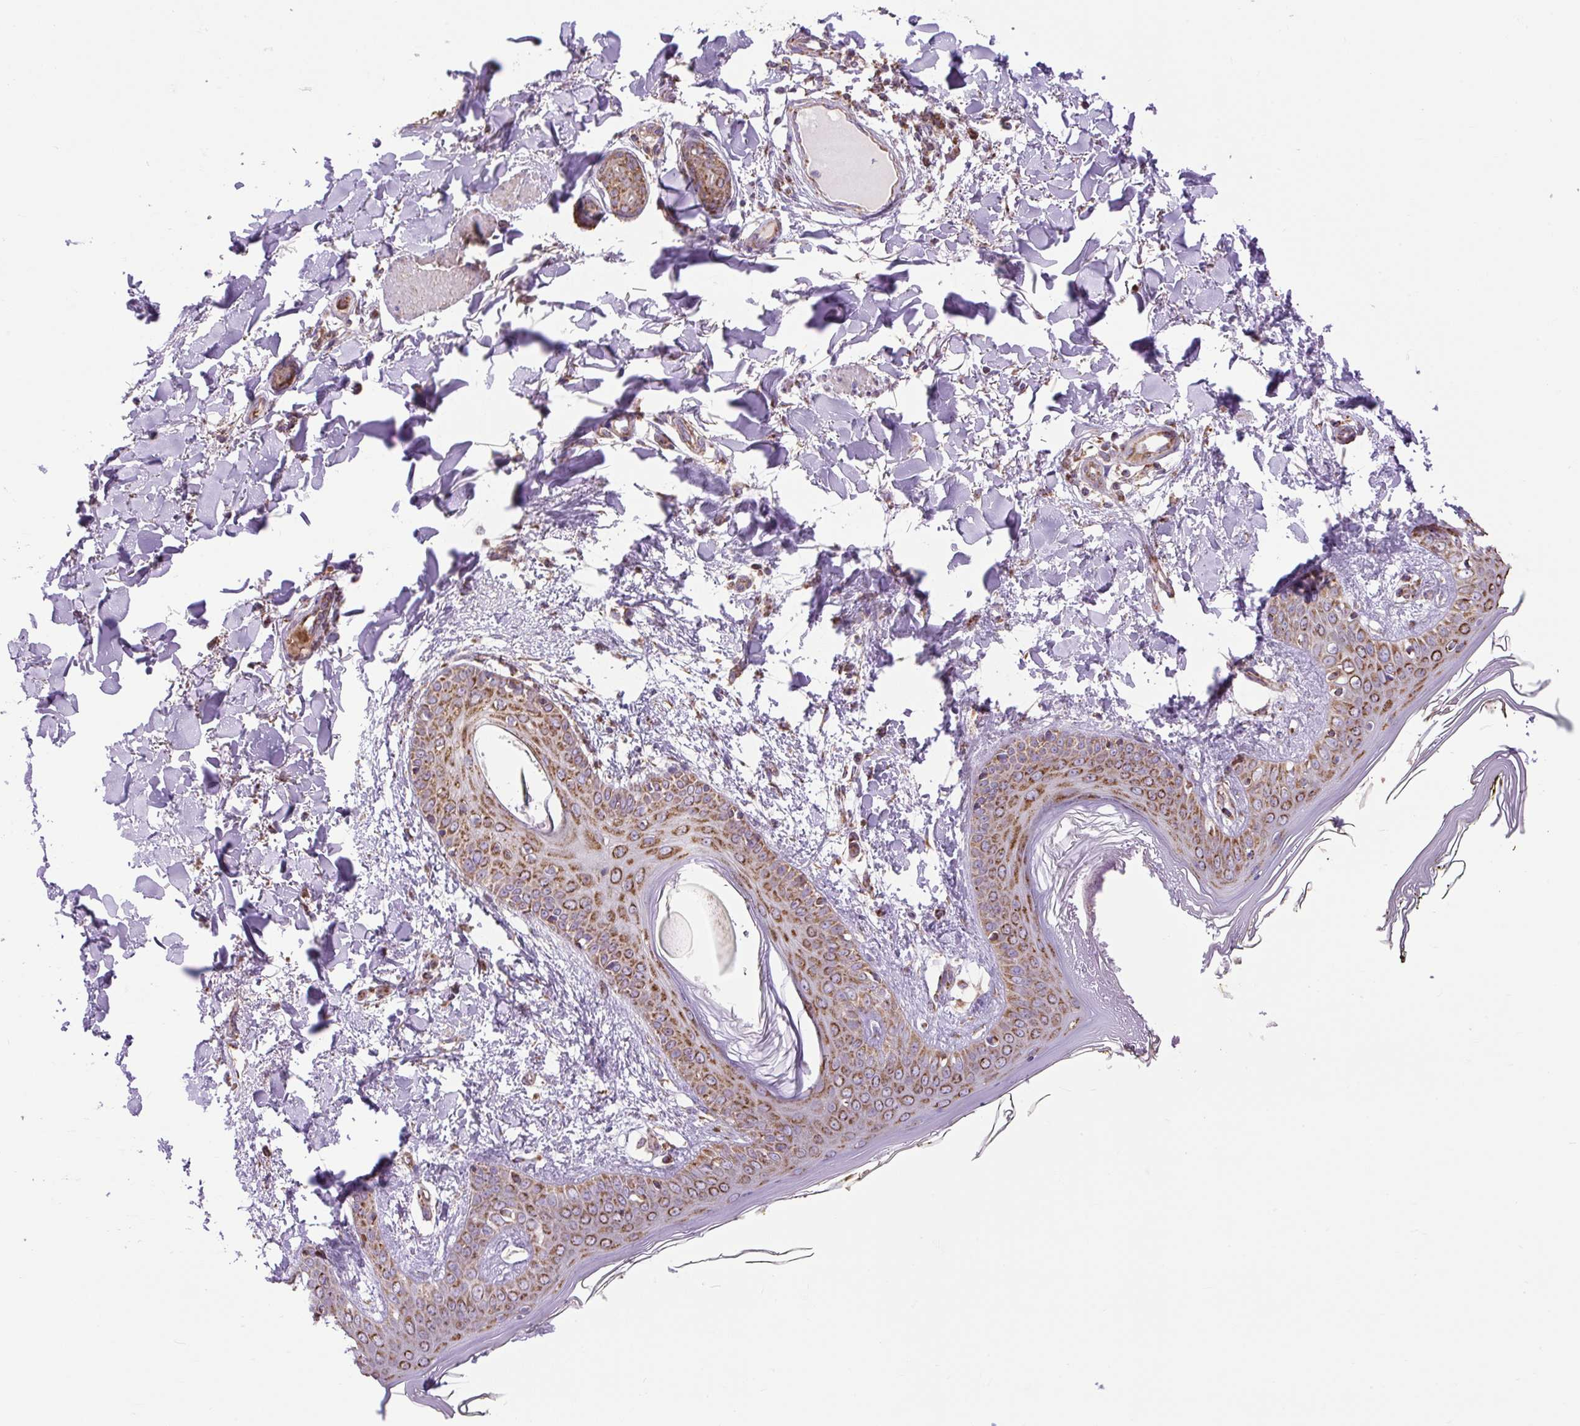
{"staining": {"intensity": "moderate", "quantity": ">75%", "location": "cytoplasmic/membranous"}, "tissue": "skin", "cell_type": "Fibroblasts", "image_type": "normal", "snomed": [{"axis": "morphology", "description": "Normal tissue, NOS"}, {"axis": "topography", "description": "Skin"}], "caption": "A high-resolution photomicrograph shows immunohistochemistry (IHC) staining of unremarkable skin, which exhibits moderate cytoplasmic/membranous positivity in about >75% of fibroblasts. Ihc stains the protein in brown and the nuclei are stained blue.", "gene": "PLCG1", "patient": {"sex": "female", "age": 34}}